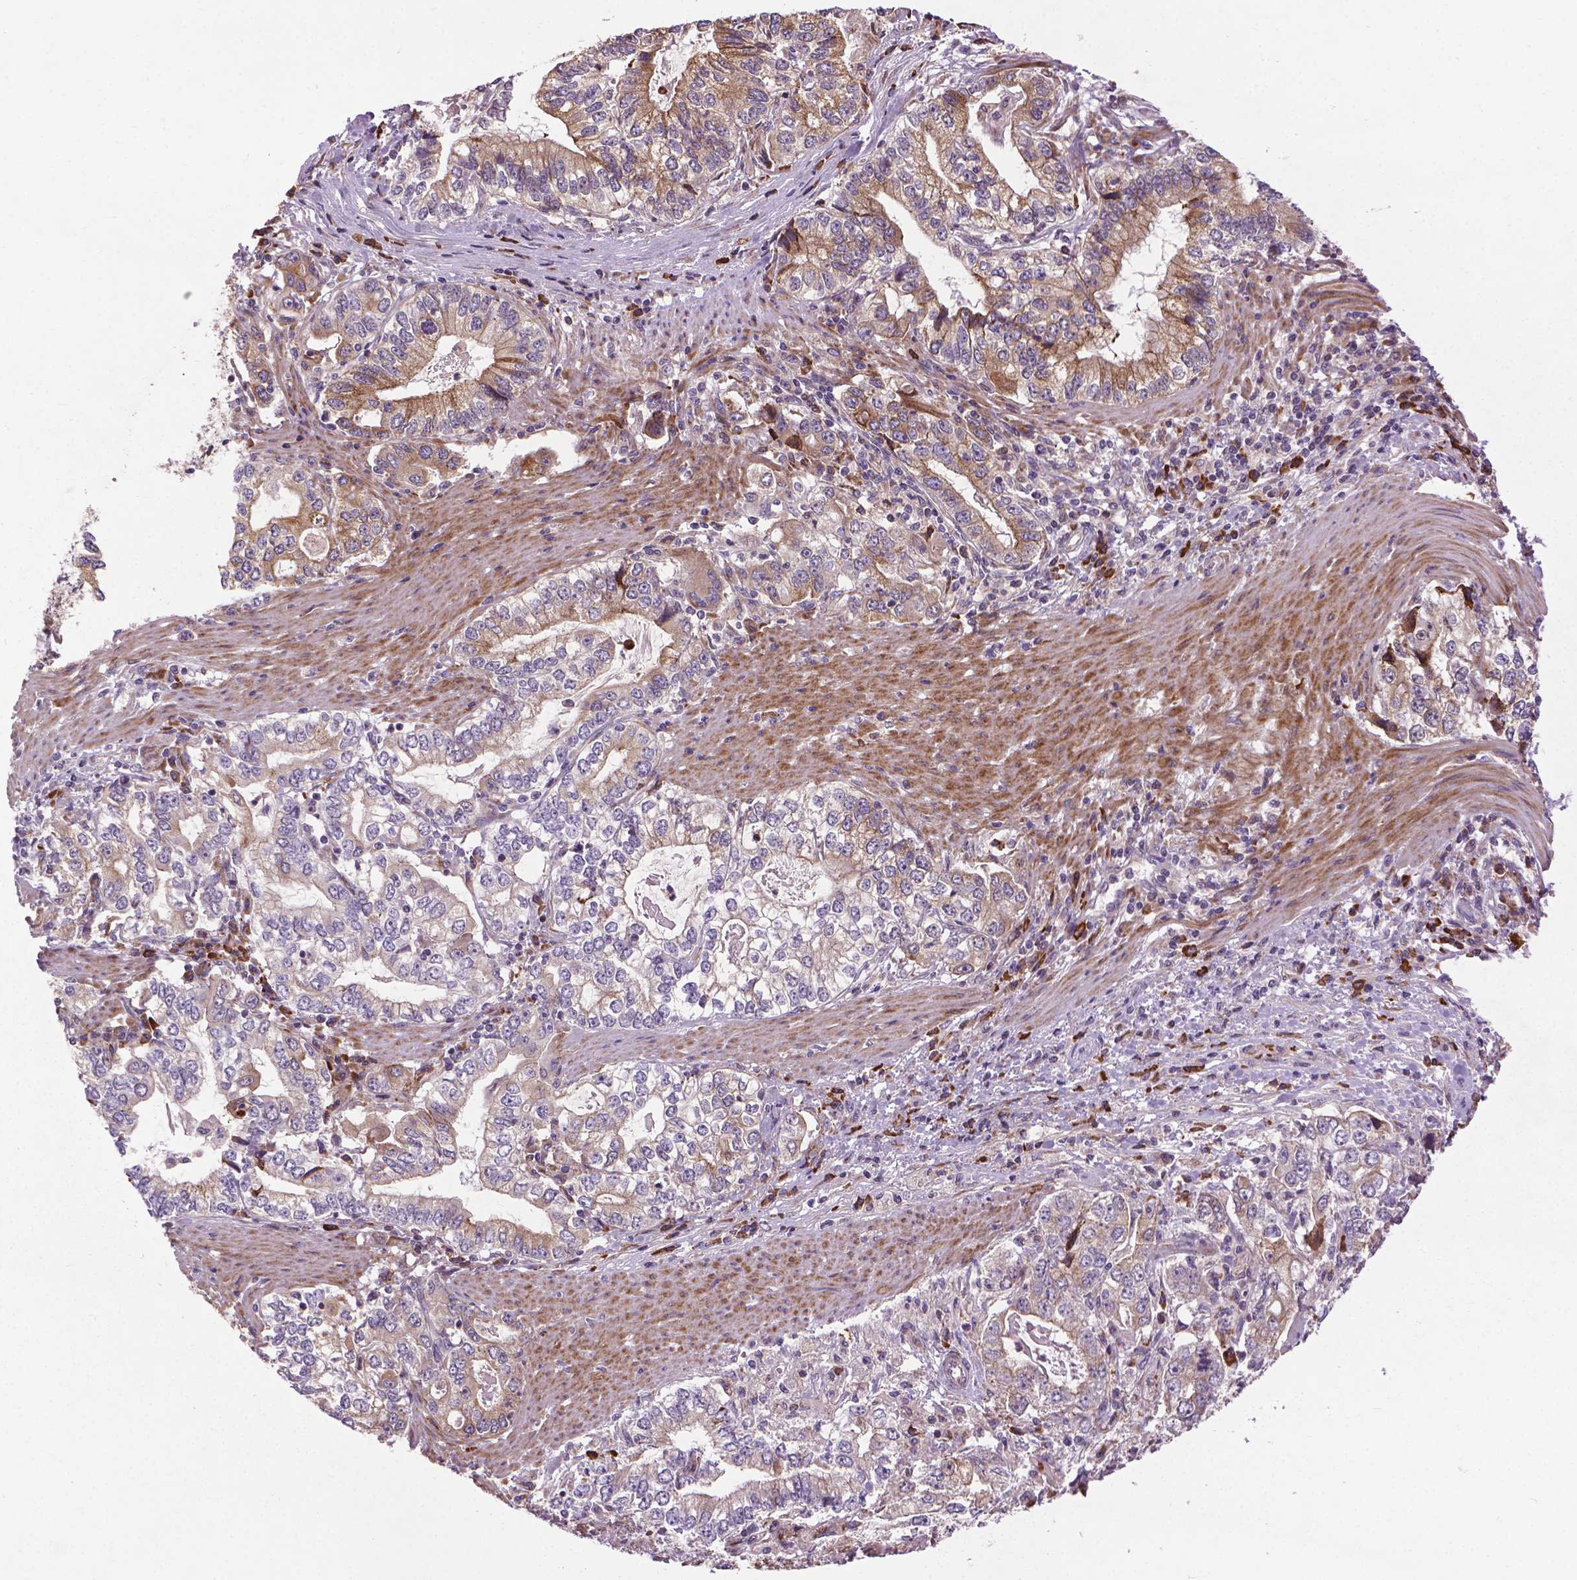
{"staining": {"intensity": "weak", "quantity": "25%-75%", "location": "cytoplasmic/membranous"}, "tissue": "stomach cancer", "cell_type": "Tumor cells", "image_type": "cancer", "snomed": [{"axis": "morphology", "description": "Adenocarcinoma, NOS"}, {"axis": "topography", "description": "Stomach, lower"}], "caption": "Approximately 25%-75% of tumor cells in stomach cancer (adenocarcinoma) display weak cytoplasmic/membranous protein expression as visualized by brown immunohistochemical staining.", "gene": "MYH14", "patient": {"sex": "female", "age": 72}}